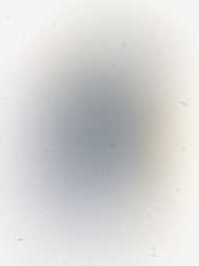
{"staining": {"intensity": "weak", "quantity": ">75%", "location": "cytoplasmic/membranous"}, "tissue": "melanoma", "cell_type": "Tumor cells", "image_type": "cancer", "snomed": [{"axis": "morphology", "description": "Malignant melanoma, Metastatic site"}, {"axis": "topography", "description": "Smooth muscle"}], "caption": "Human melanoma stained with a brown dye reveals weak cytoplasmic/membranous positive positivity in about >75% of tumor cells.", "gene": "DLEC1", "patient": {"sex": "male", "age": 41}}